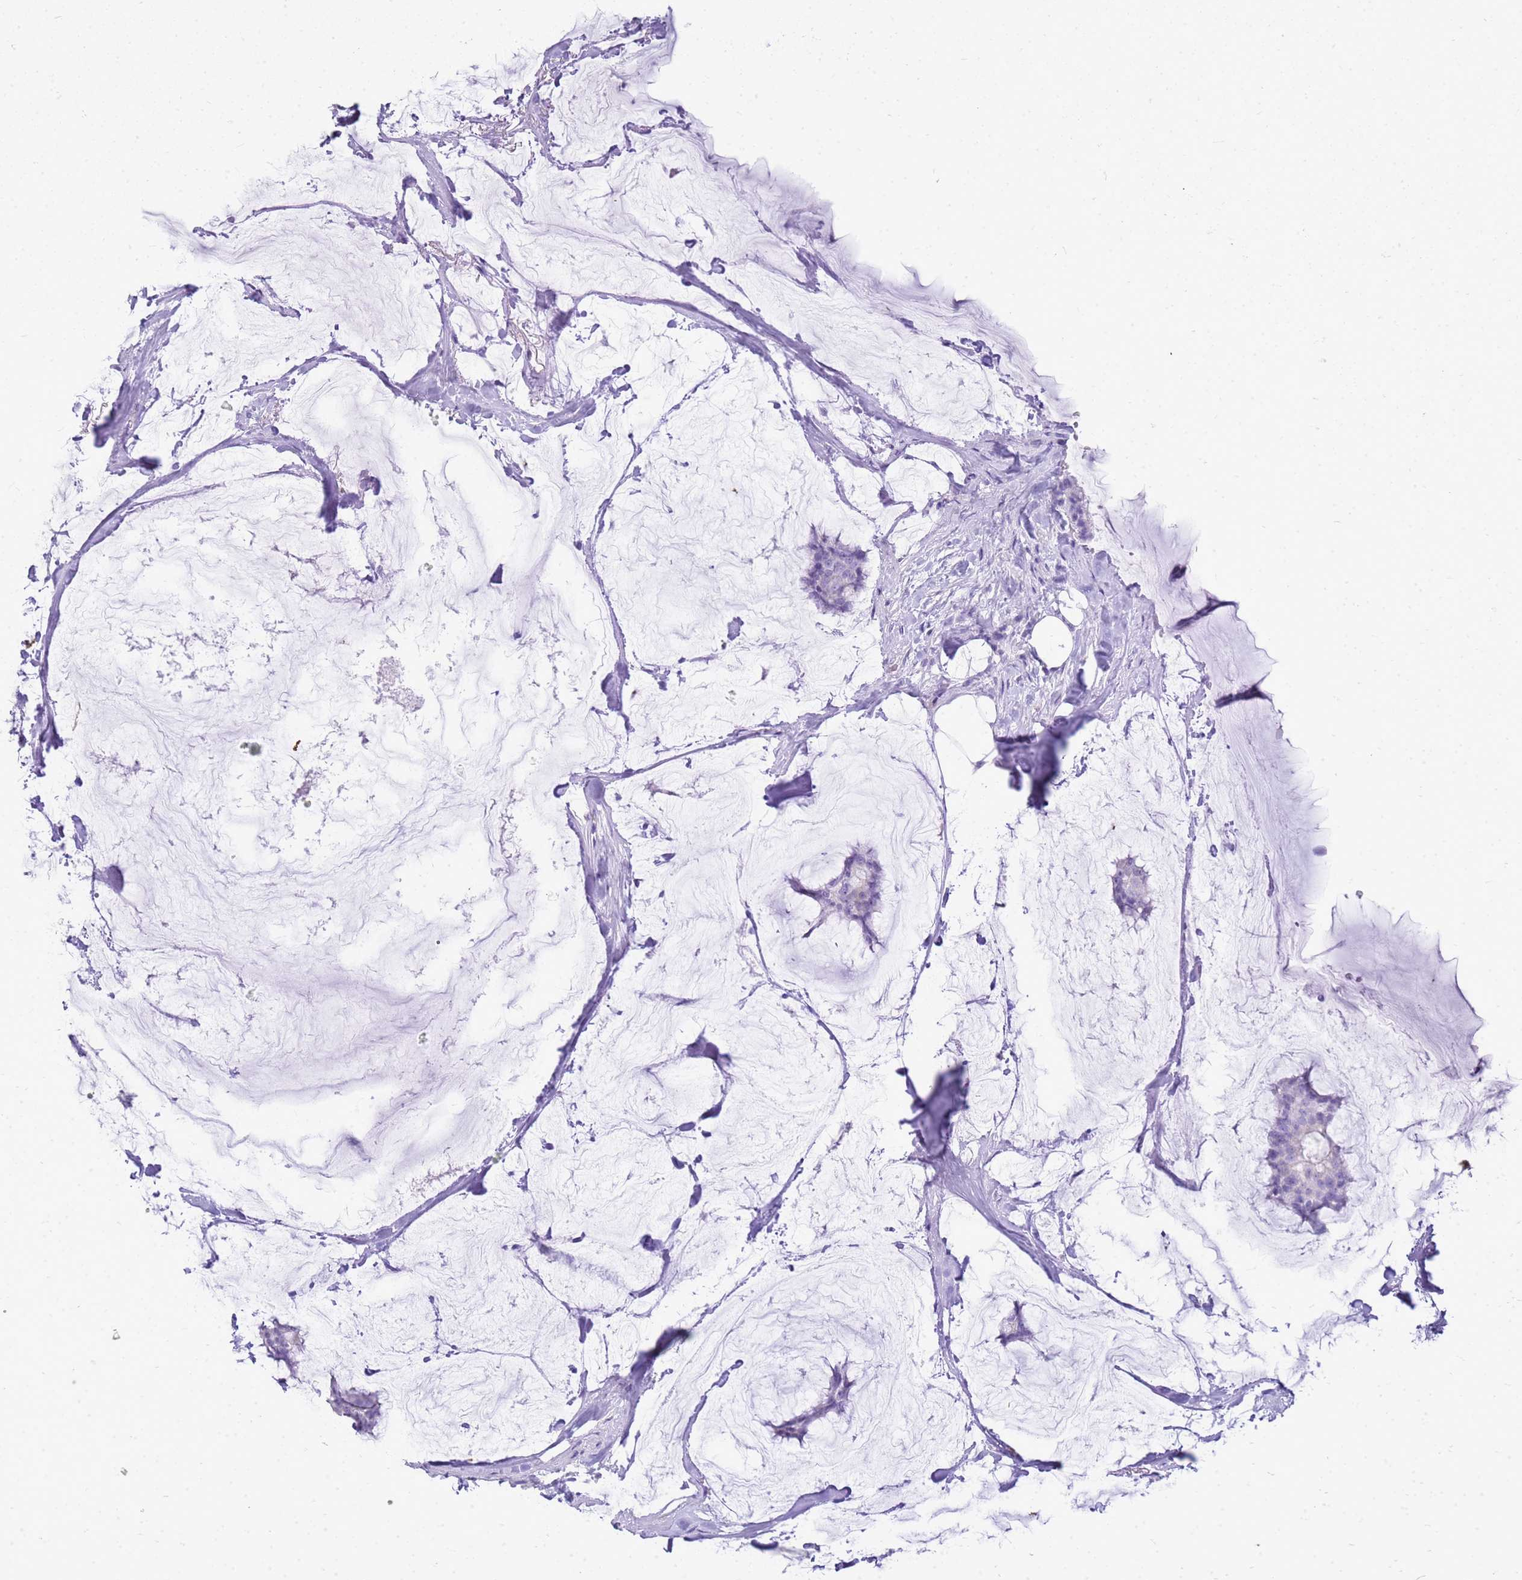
{"staining": {"intensity": "negative", "quantity": "none", "location": "none"}, "tissue": "breast cancer", "cell_type": "Tumor cells", "image_type": "cancer", "snomed": [{"axis": "morphology", "description": "Duct carcinoma"}, {"axis": "topography", "description": "Breast"}], "caption": "Immunohistochemistry of human intraductal carcinoma (breast) exhibits no staining in tumor cells.", "gene": "SULT1E1", "patient": {"sex": "female", "age": 93}}